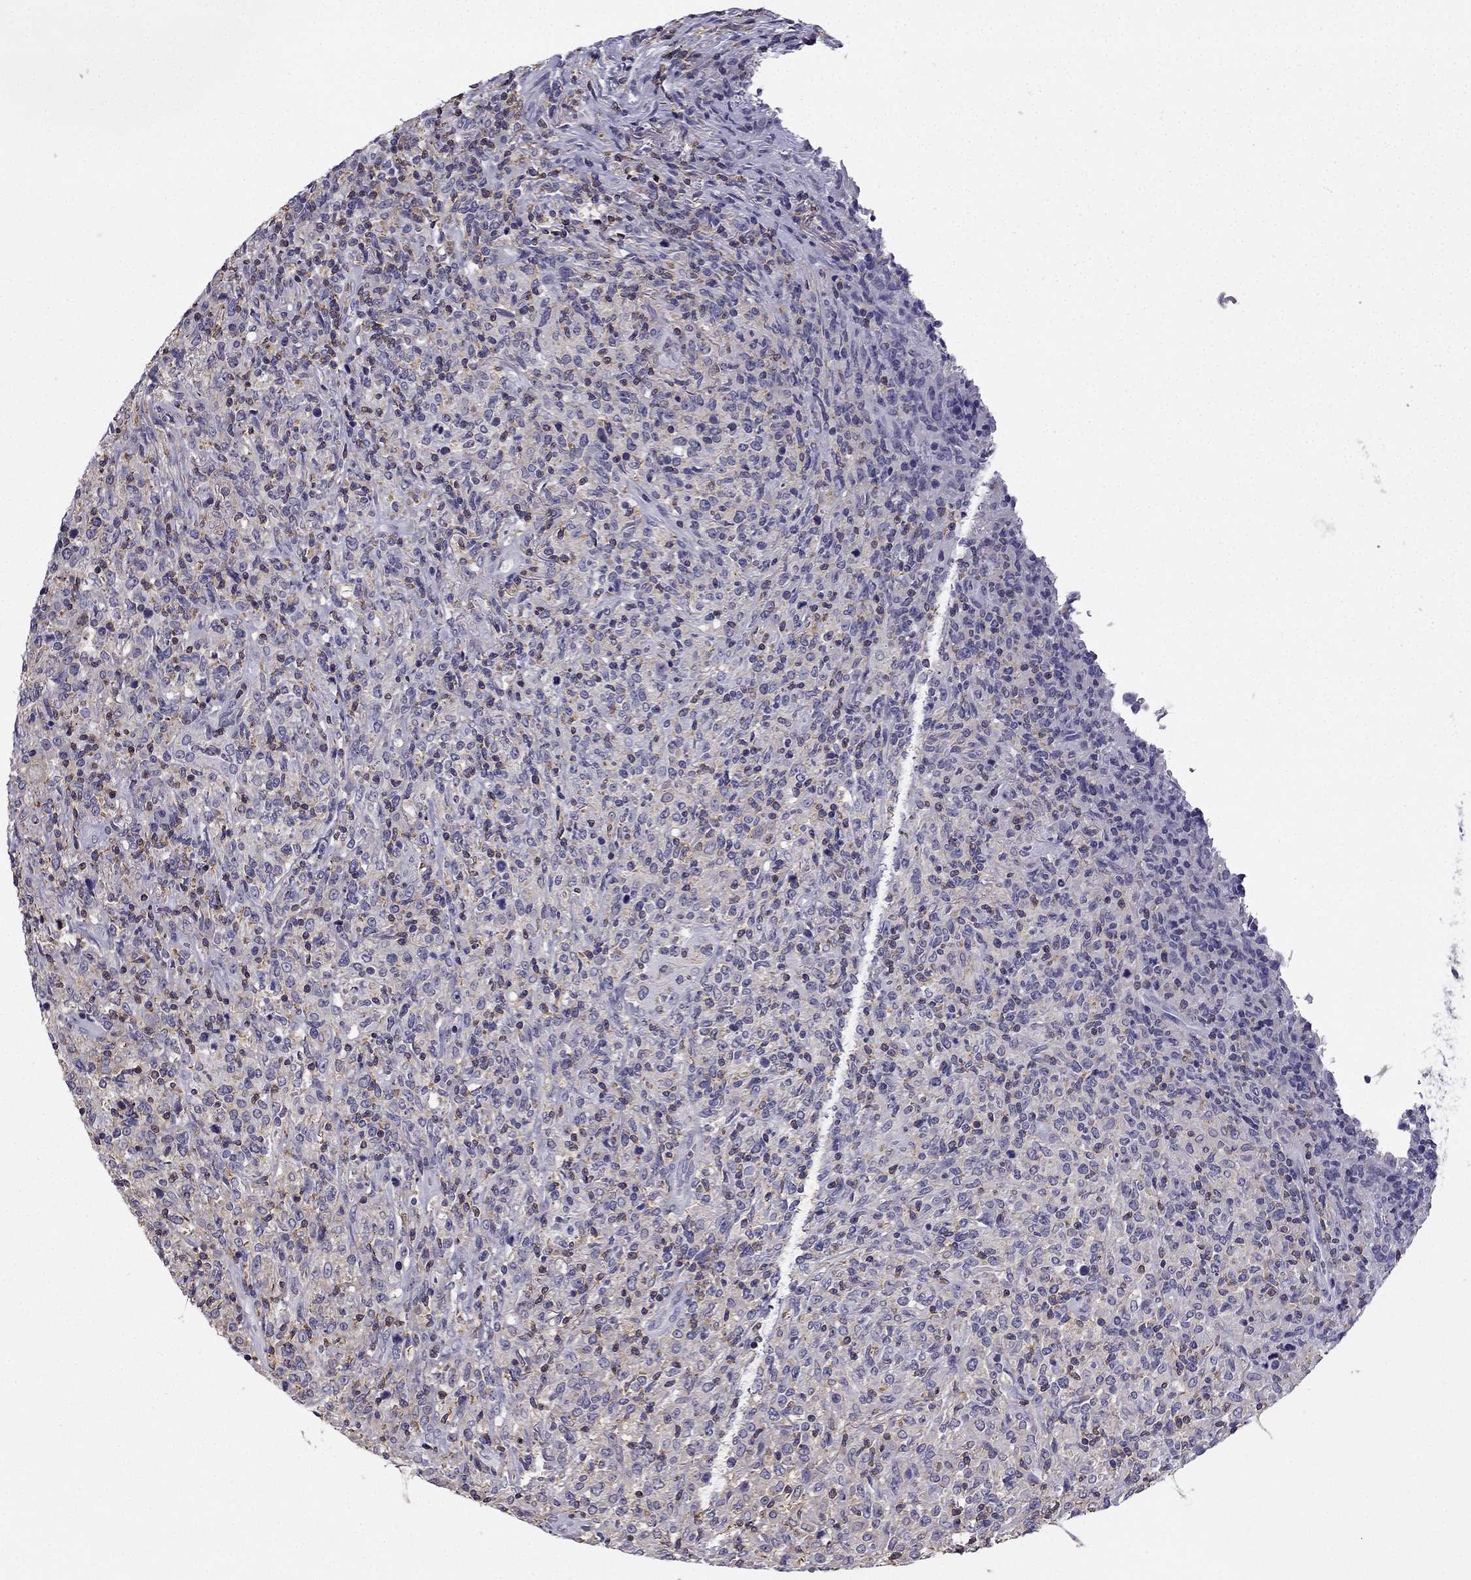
{"staining": {"intensity": "negative", "quantity": "none", "location": "none"}, "tissue": "lymphoma", "cell_type": "Tumor cells", "image_type": "cancer", "snomed": [{"axis": "morphology", "description": "Malignant lymphoma, non-Hodgkin's type, High grade"}, {"axis": "topography", "description": "Lung"}], "caption": "Tumor cells show no significant positivity in malignant lymphoma, non-Hodgkin's type (high-grade).", "gene": "CCK", "patient": {"sex": "male", "age": 79}}